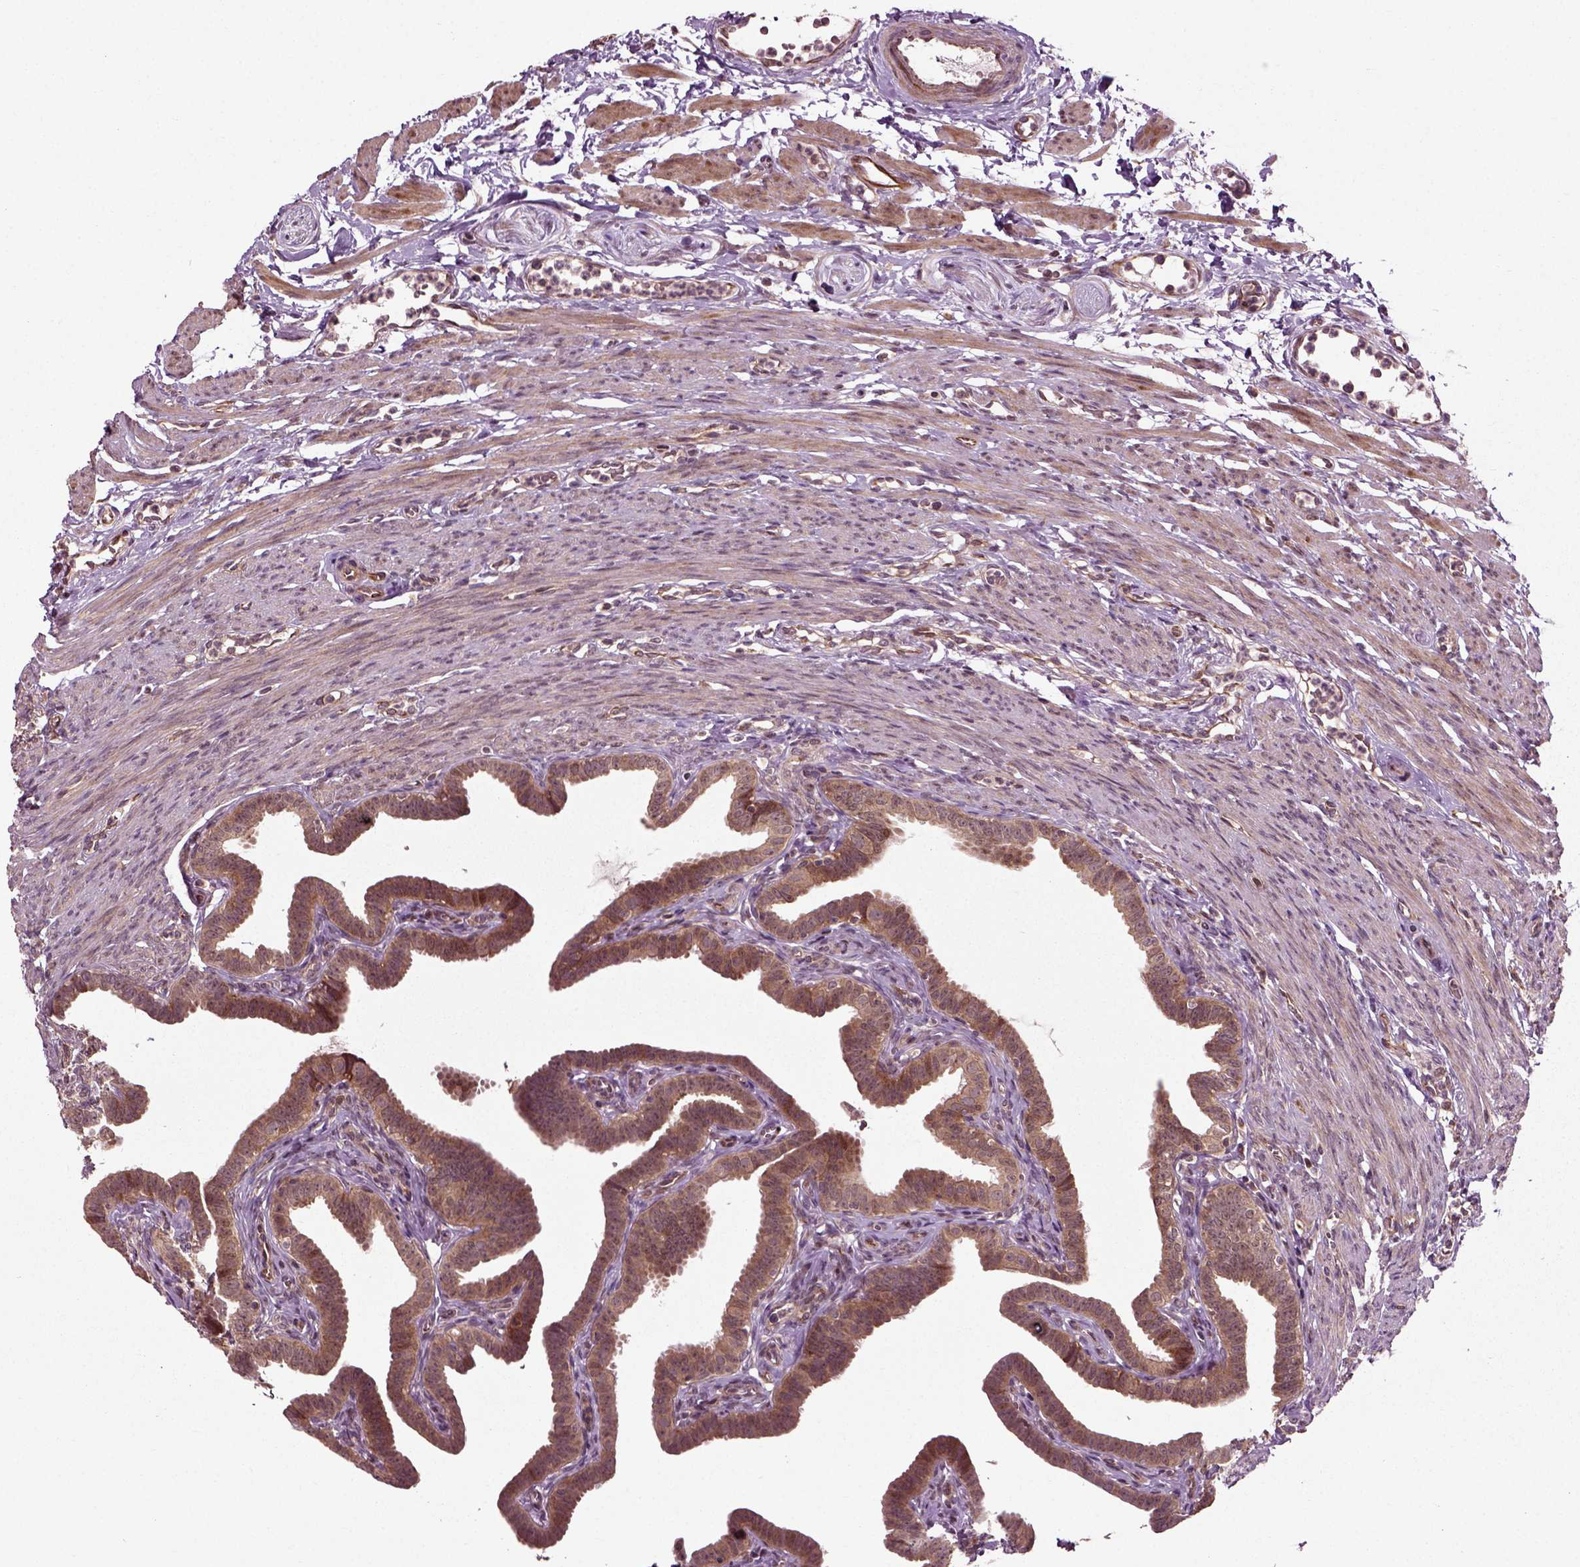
{"staining": {"intensity": "moderate", "quantity": ">75%", "location": "cytoplasmic/membranous"}, "tissue": "fallopian tube", "cell_type": "Glandular cells", "image_type": "normal", "snomed": [{"axis": "morphology", "description": "Normal tissue, NOS"}, {"axis": "topography", "description": "Fallopian tube"}, {"axis": "topography", "description": "Ovary"}], "caption": "Immunohistochemical staining of normal fallopian tube shows medium levels of moderate cytoplasmic/membranous staining in approximately >75% of glandular cells. The staining is performed using DAB (3,3'-diaminobenzidine) brown chromogen to label protein expression. The nuclei are counter-stained blue using hematoxylin.", "gene": "PLCD3", "patient": {"sex": "female", "age": 33}}